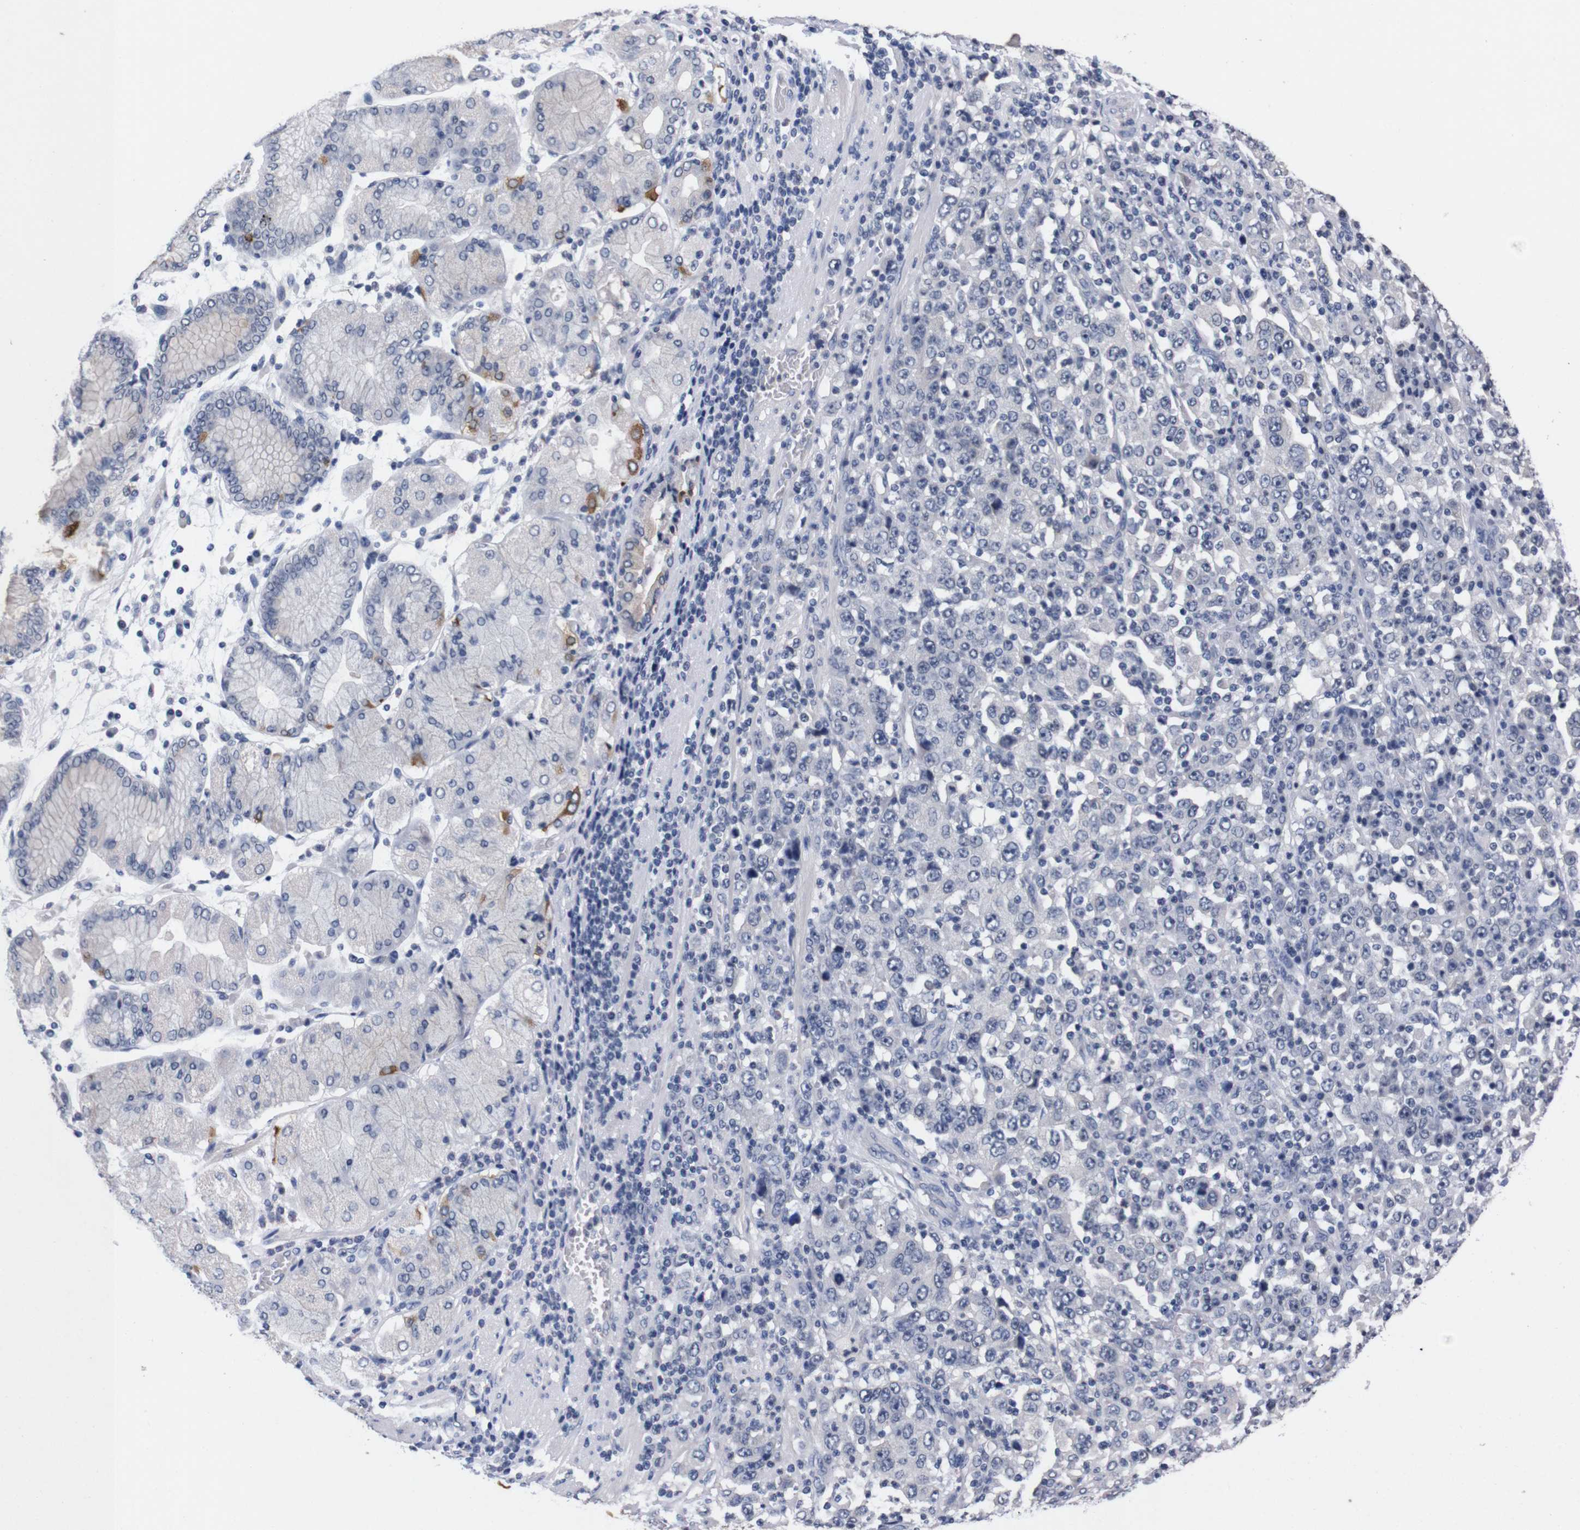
{"staining": {"intensity": "negative", "quantity": "none", "location": "none"}, "tissue": "stomach cancer", "cell_type": "Tumor cells", "image_type": "cancer", "snomed": [{"axis": "morphology", "description": "Normal tissue, NOS"}, {"axis": "morphology", "description": "Adenocarcinoma, NOS"}, {"axis": "topography", "description": "Stomach, upper"}, {"axis": "topography", "description": "Stomach"}], "caption": "This histopathology image is of stomach cancer (adenocarcinoma) stained with immunohistochemistry (IHC) to label a protein in brown with the nuclei are counter-stained blue. There is no expression in tumor cells. The staining is performed using DAB (3,3'-diaminobenzidine) brown chromogen with nuclei counter-stained in using hematoxylin.", "gene": "TNFRSF21", "patient": {"sex": "male", "age": 59}}